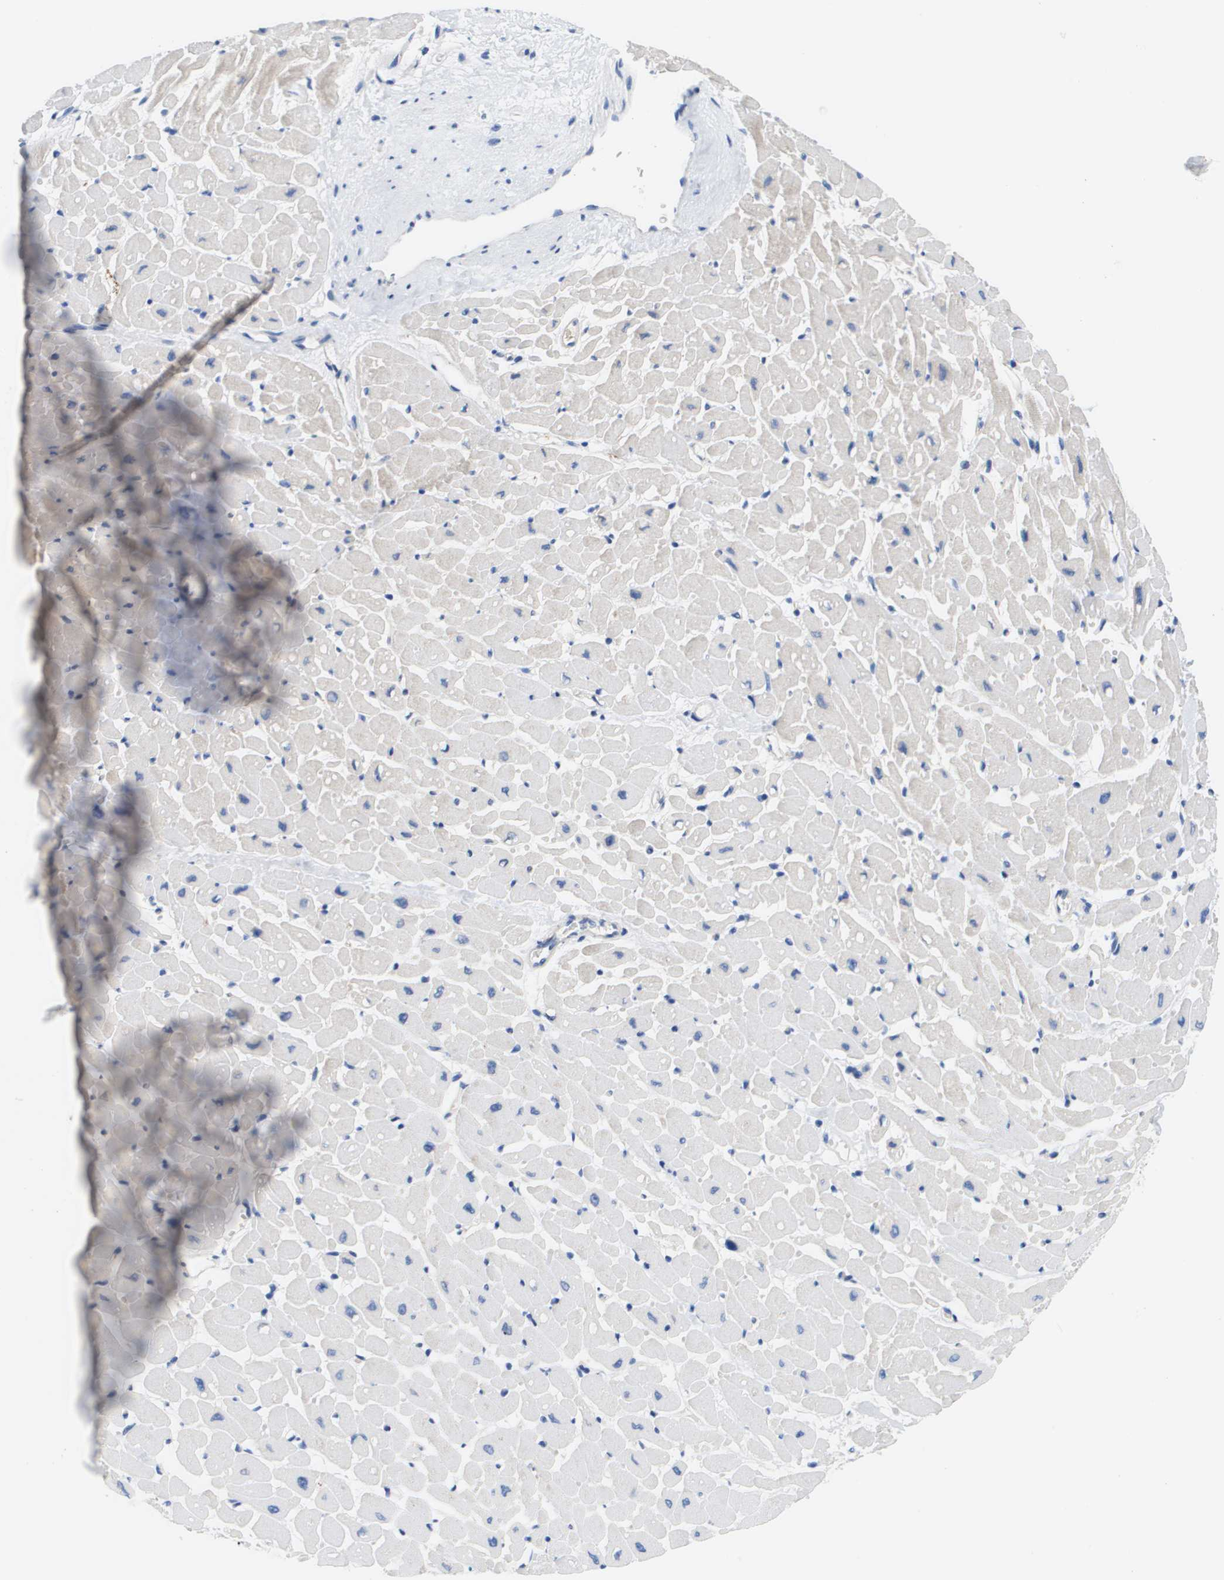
{"staining": {"intensity": "negative", "quantity": "none", "location": "none"}, "tissue": "heart muscle", "cell_type": "Cardiomyocytes", "image_type": "normal", "snomed": [{"axis": "morphology", "description": "Normal tissue, NOS"}, {"axis": "topography", "description": "Heart"}], "caption": "Heart muscle was stained to show a protein in brown. There is no significant expression in cardiomyocytes. (DAB (3,3'-diaminobenzidine) immunohistochemistry (IHC) with hematoxylin counter stain).", "gene": "APOA1", "patient": {"sex": "male", "age": 45}}